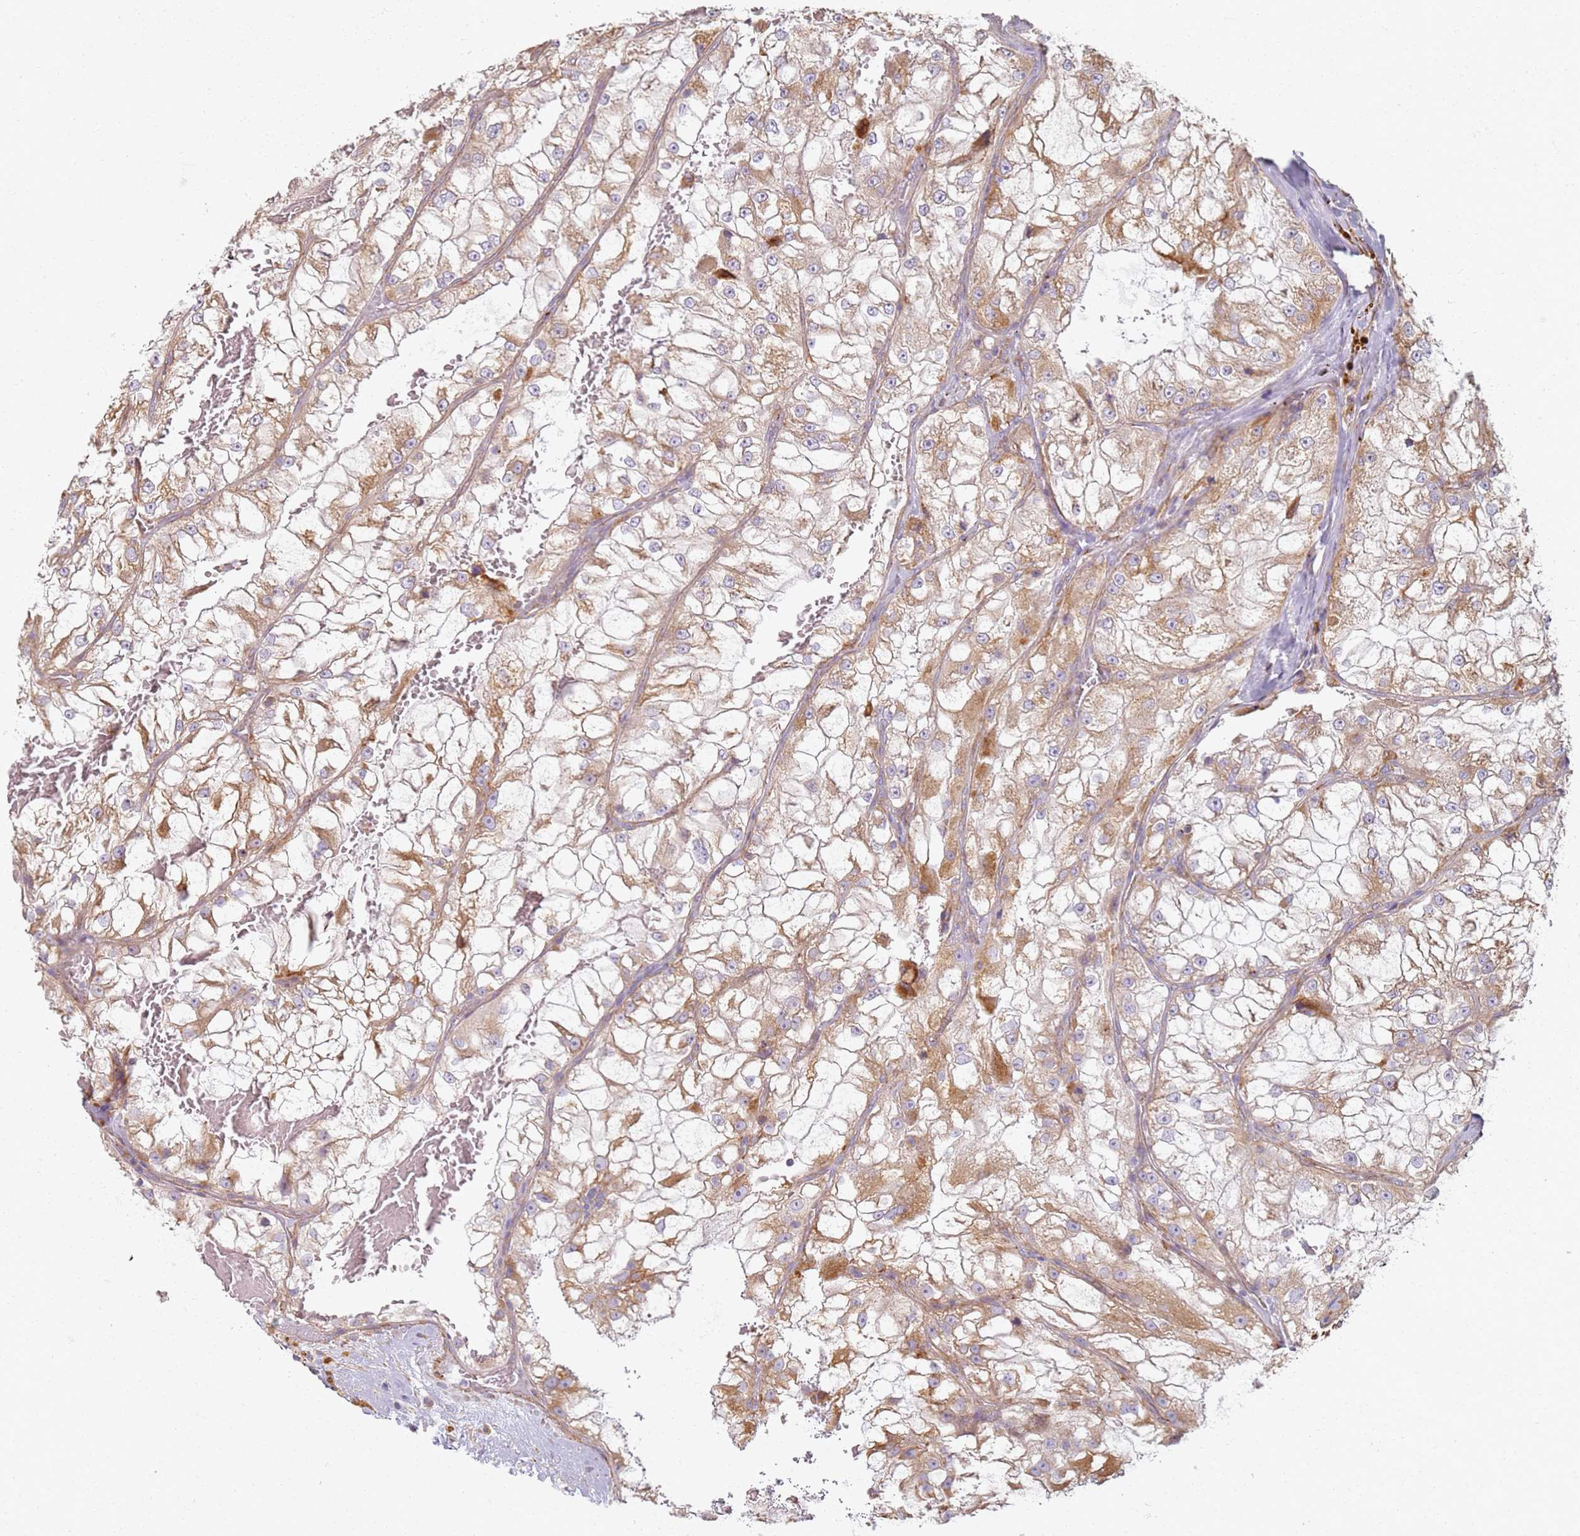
{"staining": {"intensity": "moderate", "quantity": "25%-75%", "location": "cytoplasmic/membranous"}, "tissue": "renal cancer", "cell_type": "Tumor cells", "image_type": "cancer", "snomed": [{"axis": "morphology", "description": "Adenocarcinoma, NOS"}, {"axis": "topography", "description": "Kidney"}], "caption": "Immunohistochemistry image of neoplastic tissue: human renal adenocarcinoma stained using IHC reveals medium levels of moderate protein expression localized specifically in the cytoplasmic/membranous of tumor cells, appearing as a cytoplasmic/membranous brown color.", "gene": "PROKR2", "patient": {"sex": "female", "age": 72}}